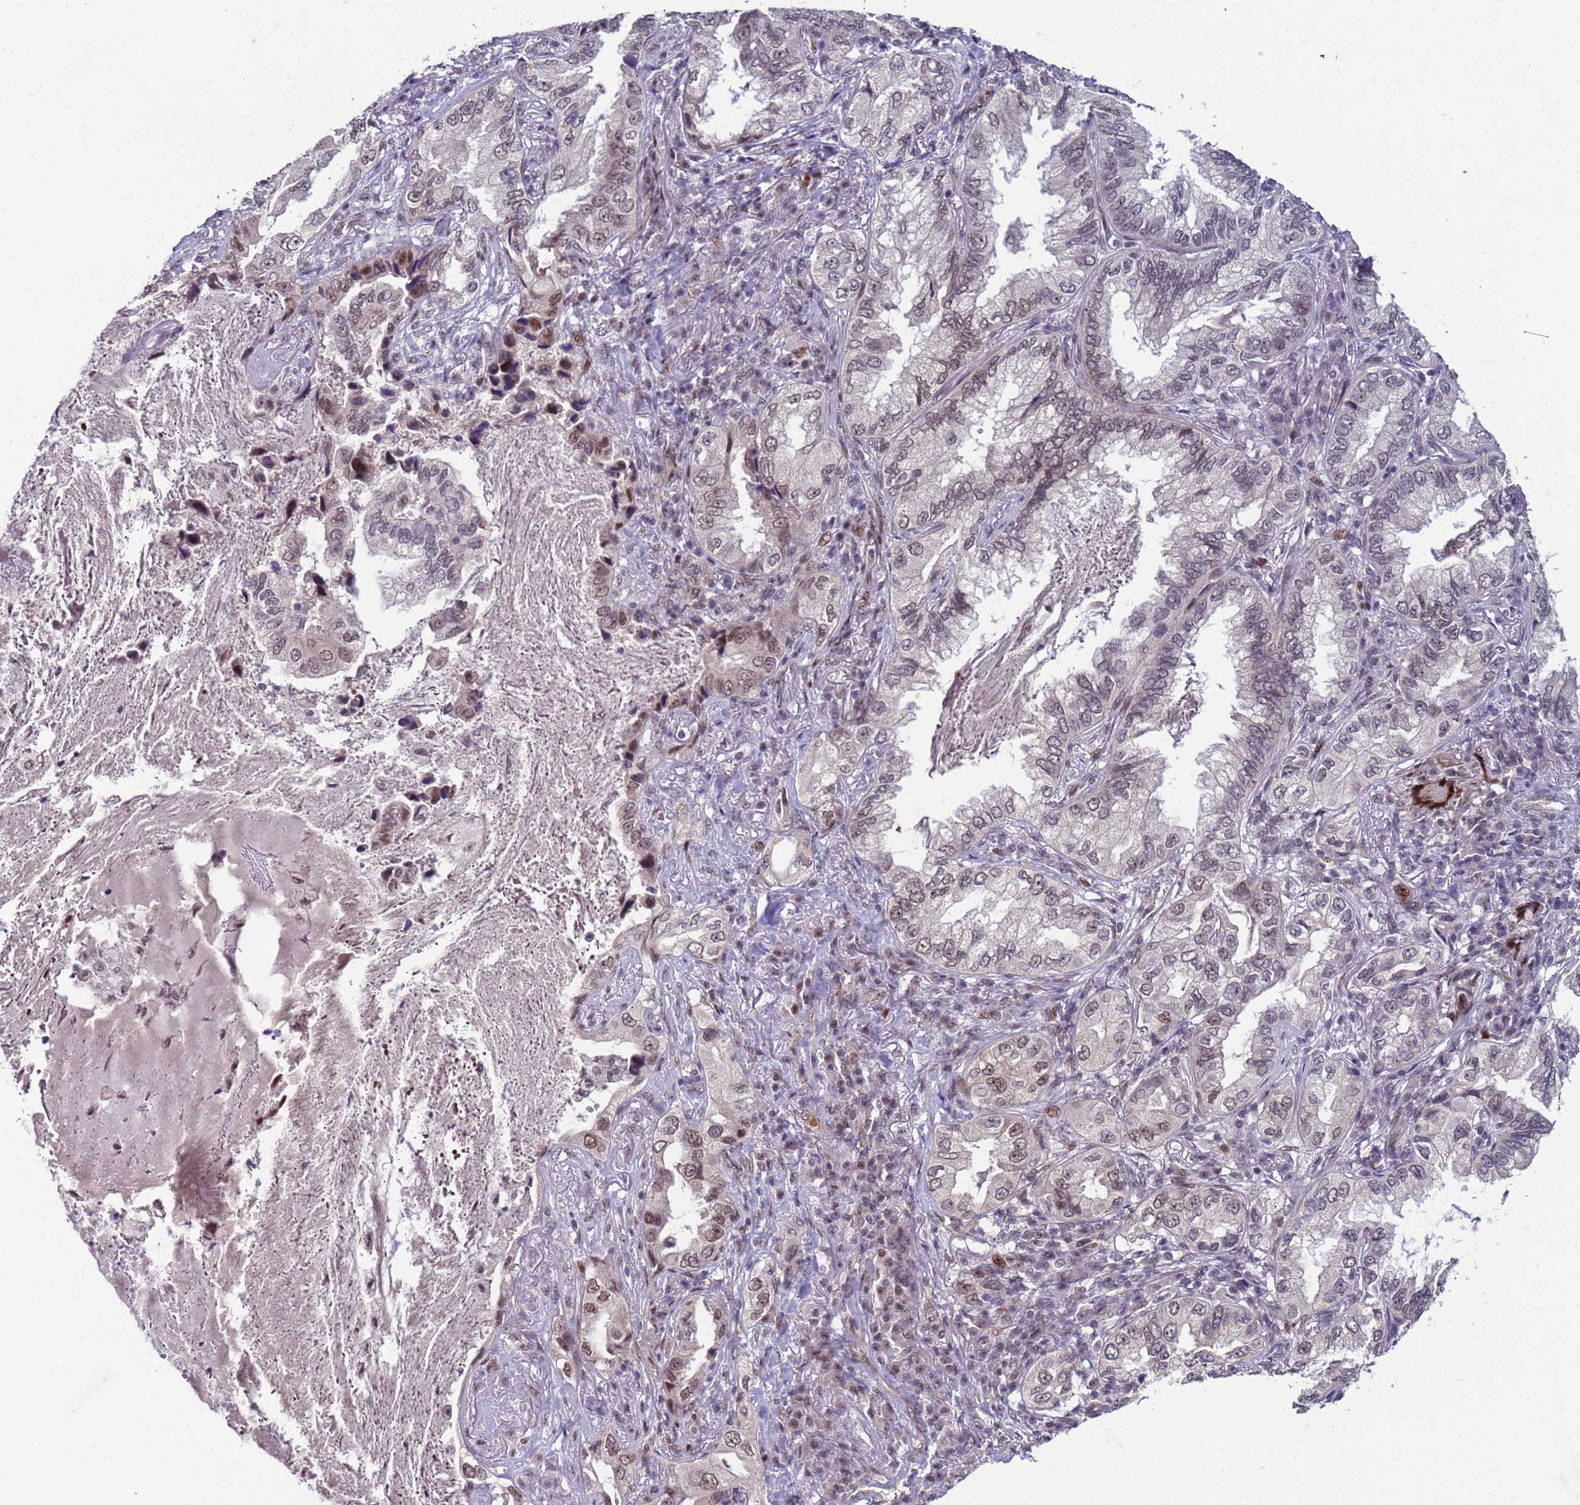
{"staining": {"intensity": "moderate", "quantity": "<25%", "location": "nuclear"}, "tissue": "lung cancer", "cell_type": "Tumor cells", "image_type": "cancer", "snomed": [{"axis": "morphology", "description": "Adenocarcinoma, NOS"}, {"axis": "topography", "description": "Lung"}], "caption": "Protein expression analysis of lung cancer (adenocarcinoma) exhibits moderate nuclear positivity in about <25% of tumor cells. (DAB IHC with brightfield microscopy, high magnification).", "gene": "SHC3", "patient": {"sex": "female", "age": 69}}